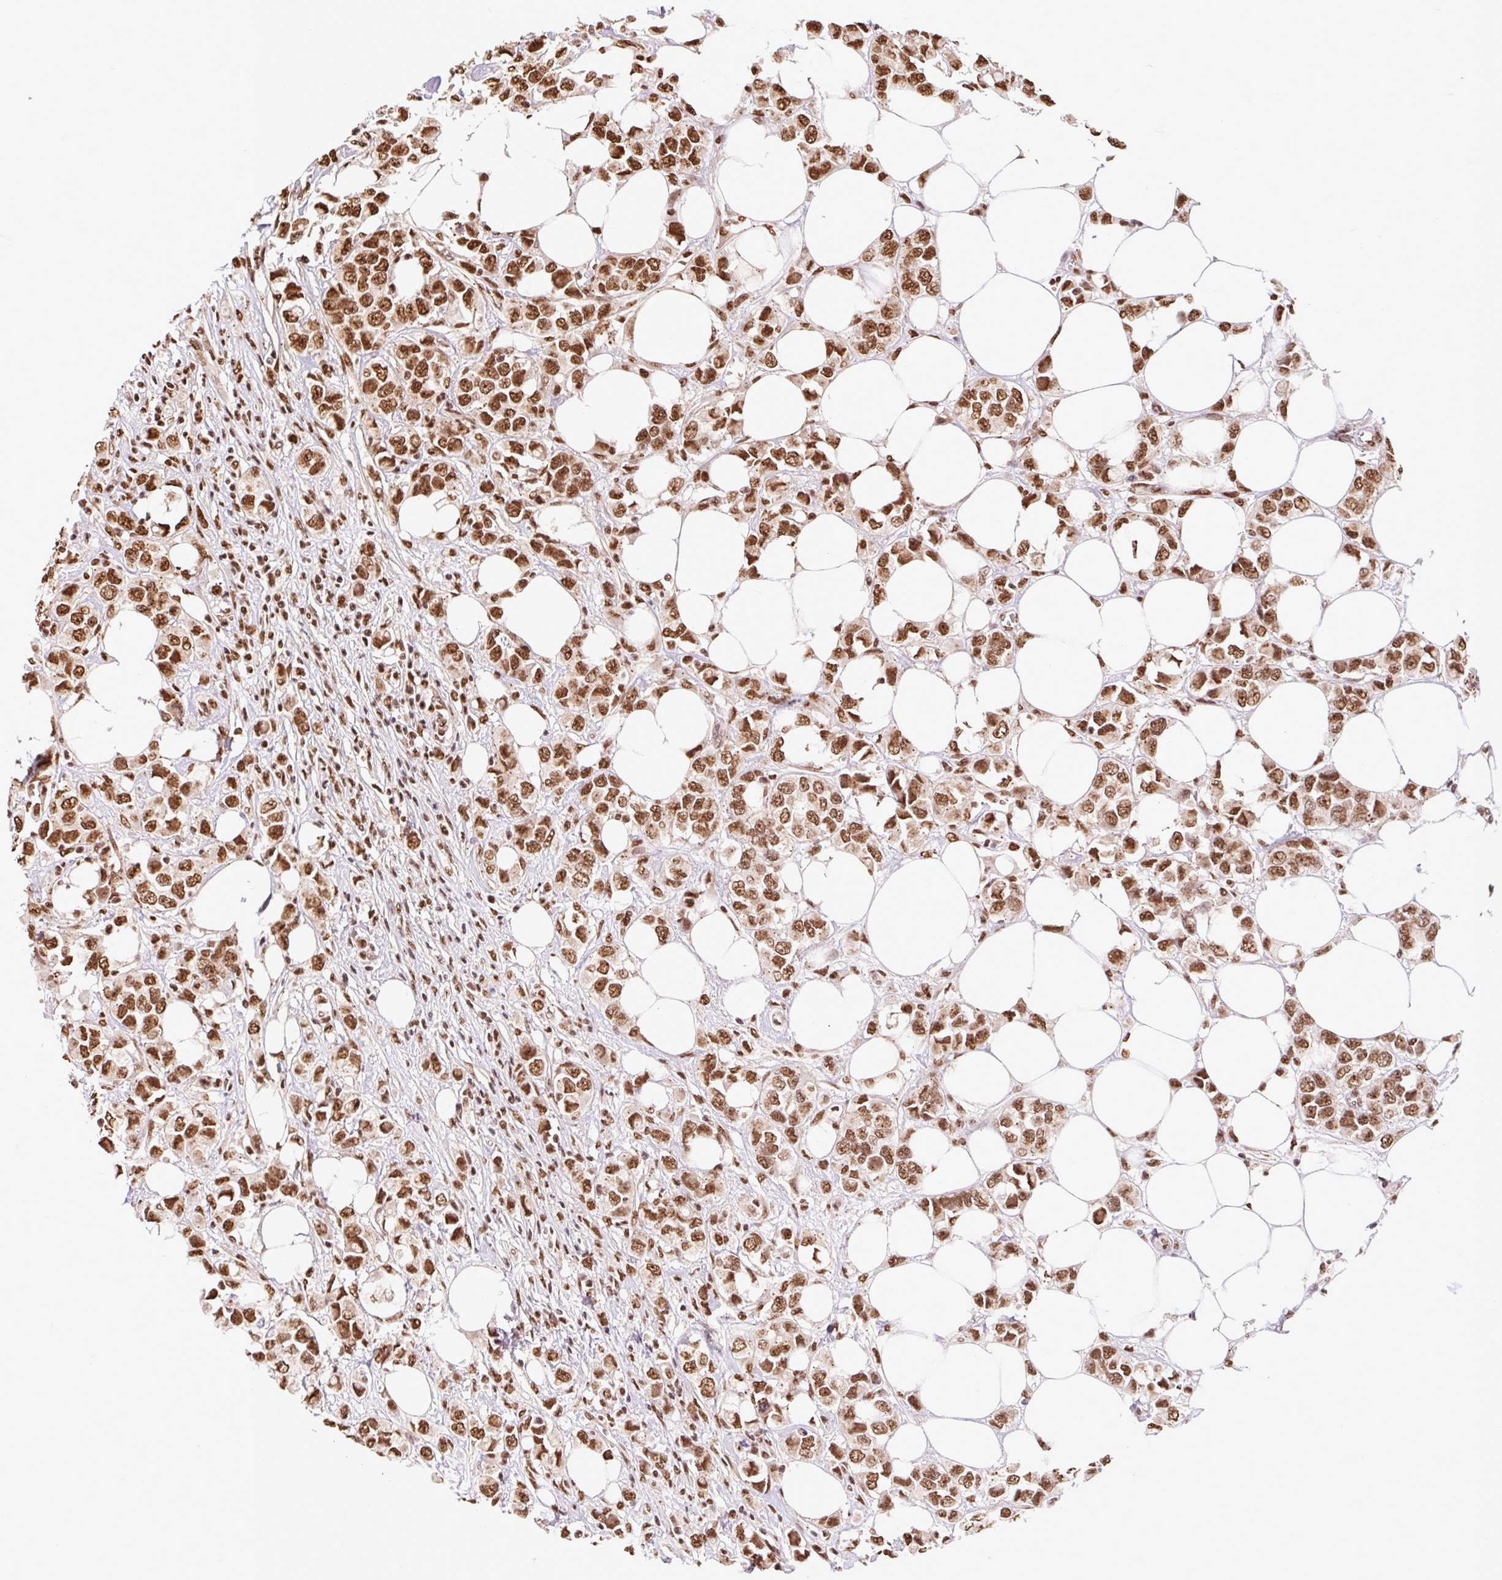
{"staining": {"intensity": "moderate", "quantity": ">75%", "location": "nuclear"}, "tissue": "breast cancer", "cell_type": "Tumor cells", "image_type": "cancer", "snomed": [{"axis": "morphology", "description": "Lobular carcinoma"}, {"axis": "topography", "description": "Breast"}], "caption": "Breast cancer (lobular carcinoma) stained for a protein (brown) reveals moderate nuclear positive positivity in approximately >75% of tumor cells.", "gene": "BICRA", "patient": {"sex": "female", "age": 91}}